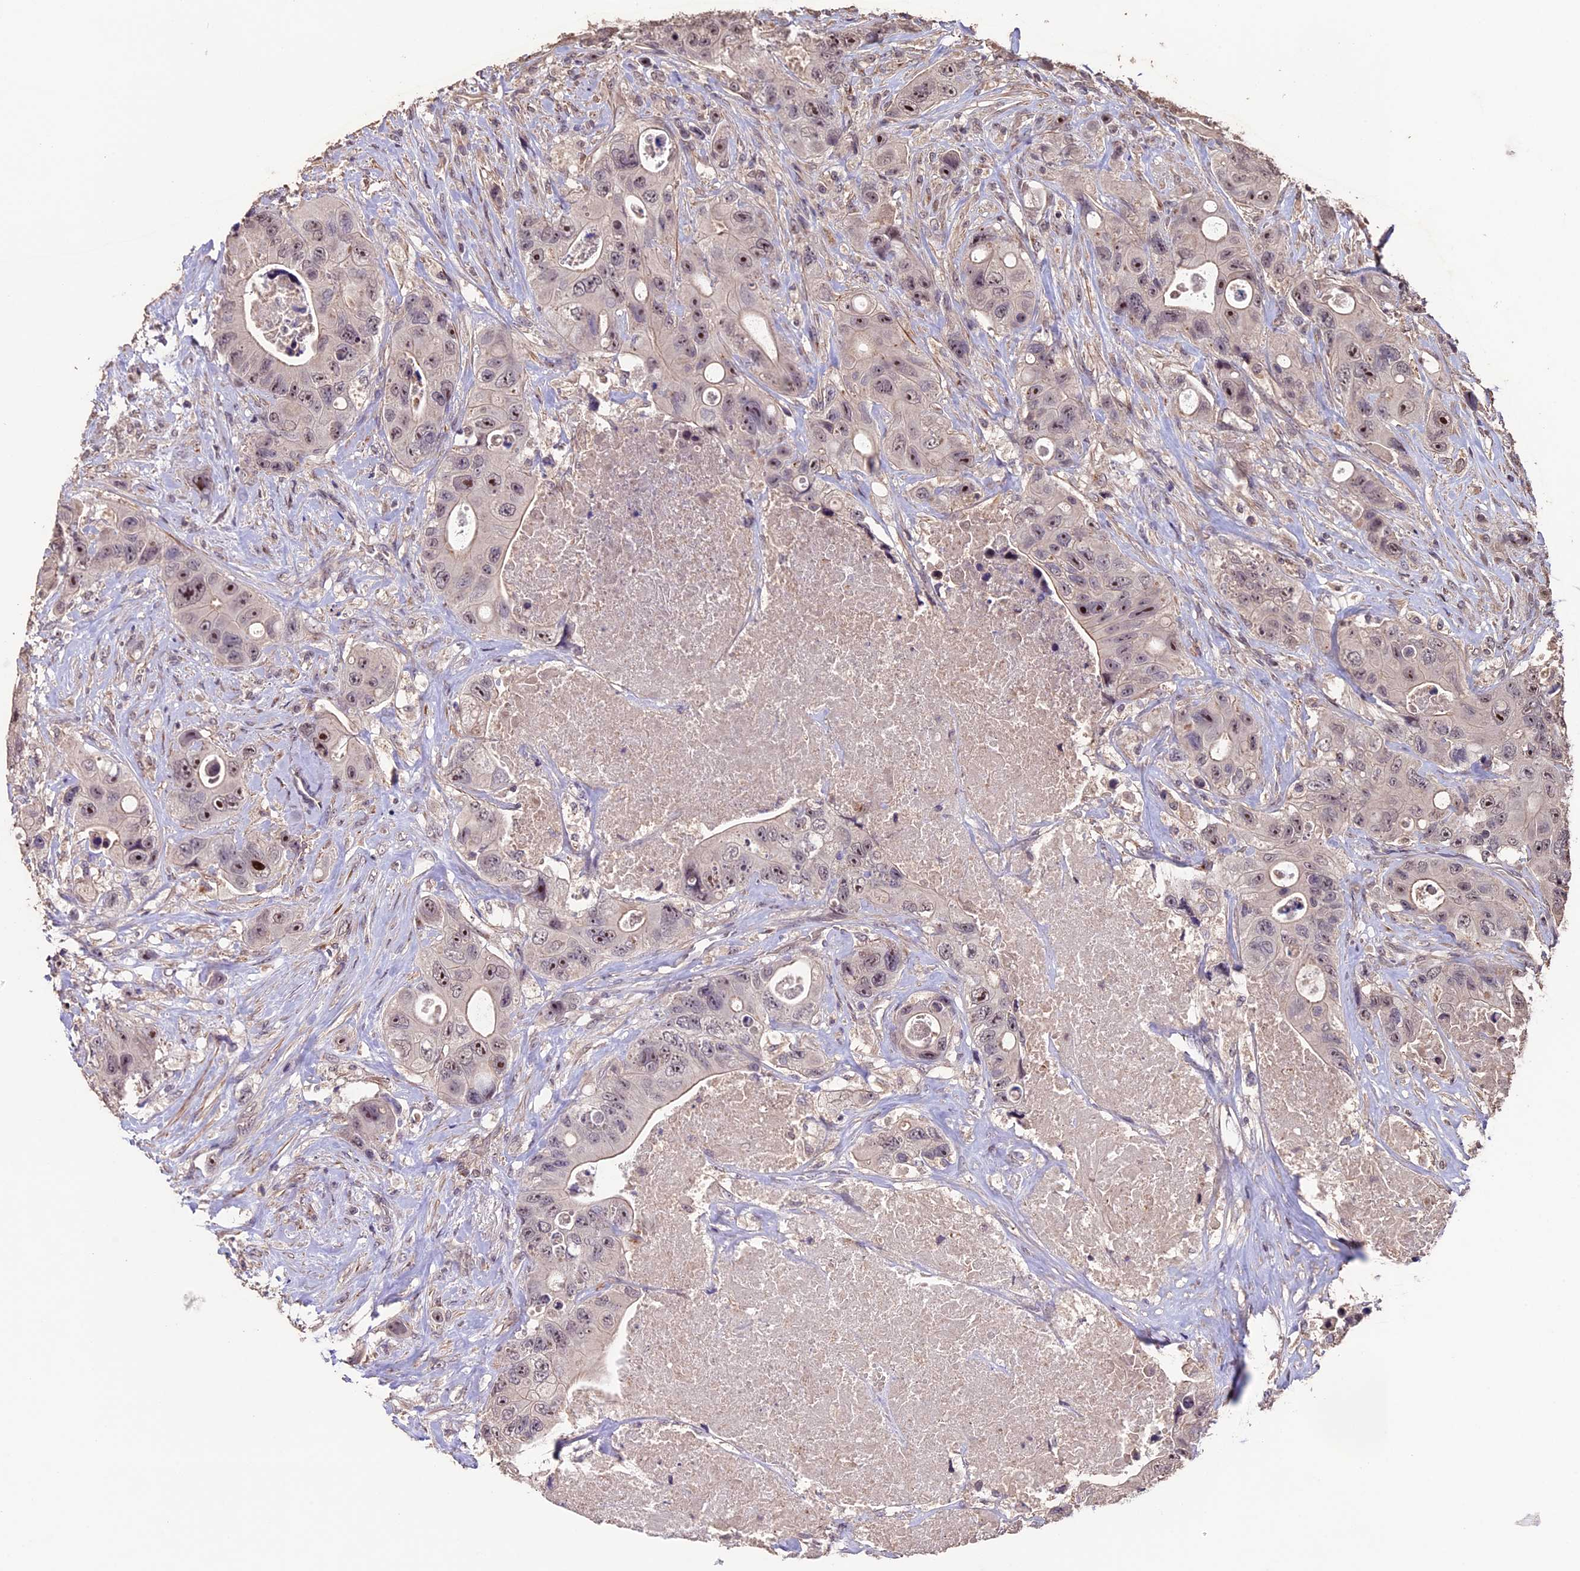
{"staining": {"intensity": "moderate", "quantity": "25%-75%", "location": "nuclear"}, "tissue": "colorectal cancer", "cell_type": "Tumor cells", "image_type": "cancer", "snomed": [{"axis": "morphology", "description": "Adenocarcinoma, NOS"}, {"axis": "topography", "description": "Colon"}], "caption": "Immunohistochemistry histopathology image of colorectal adenocarcinoma stained for a protein (brown), which reveals medium levels of moderate nuclear expression in approximately 25%-75% of tumor cells.", "gene": "GNB5", "patient": {"sex": "female", "age": 46}}